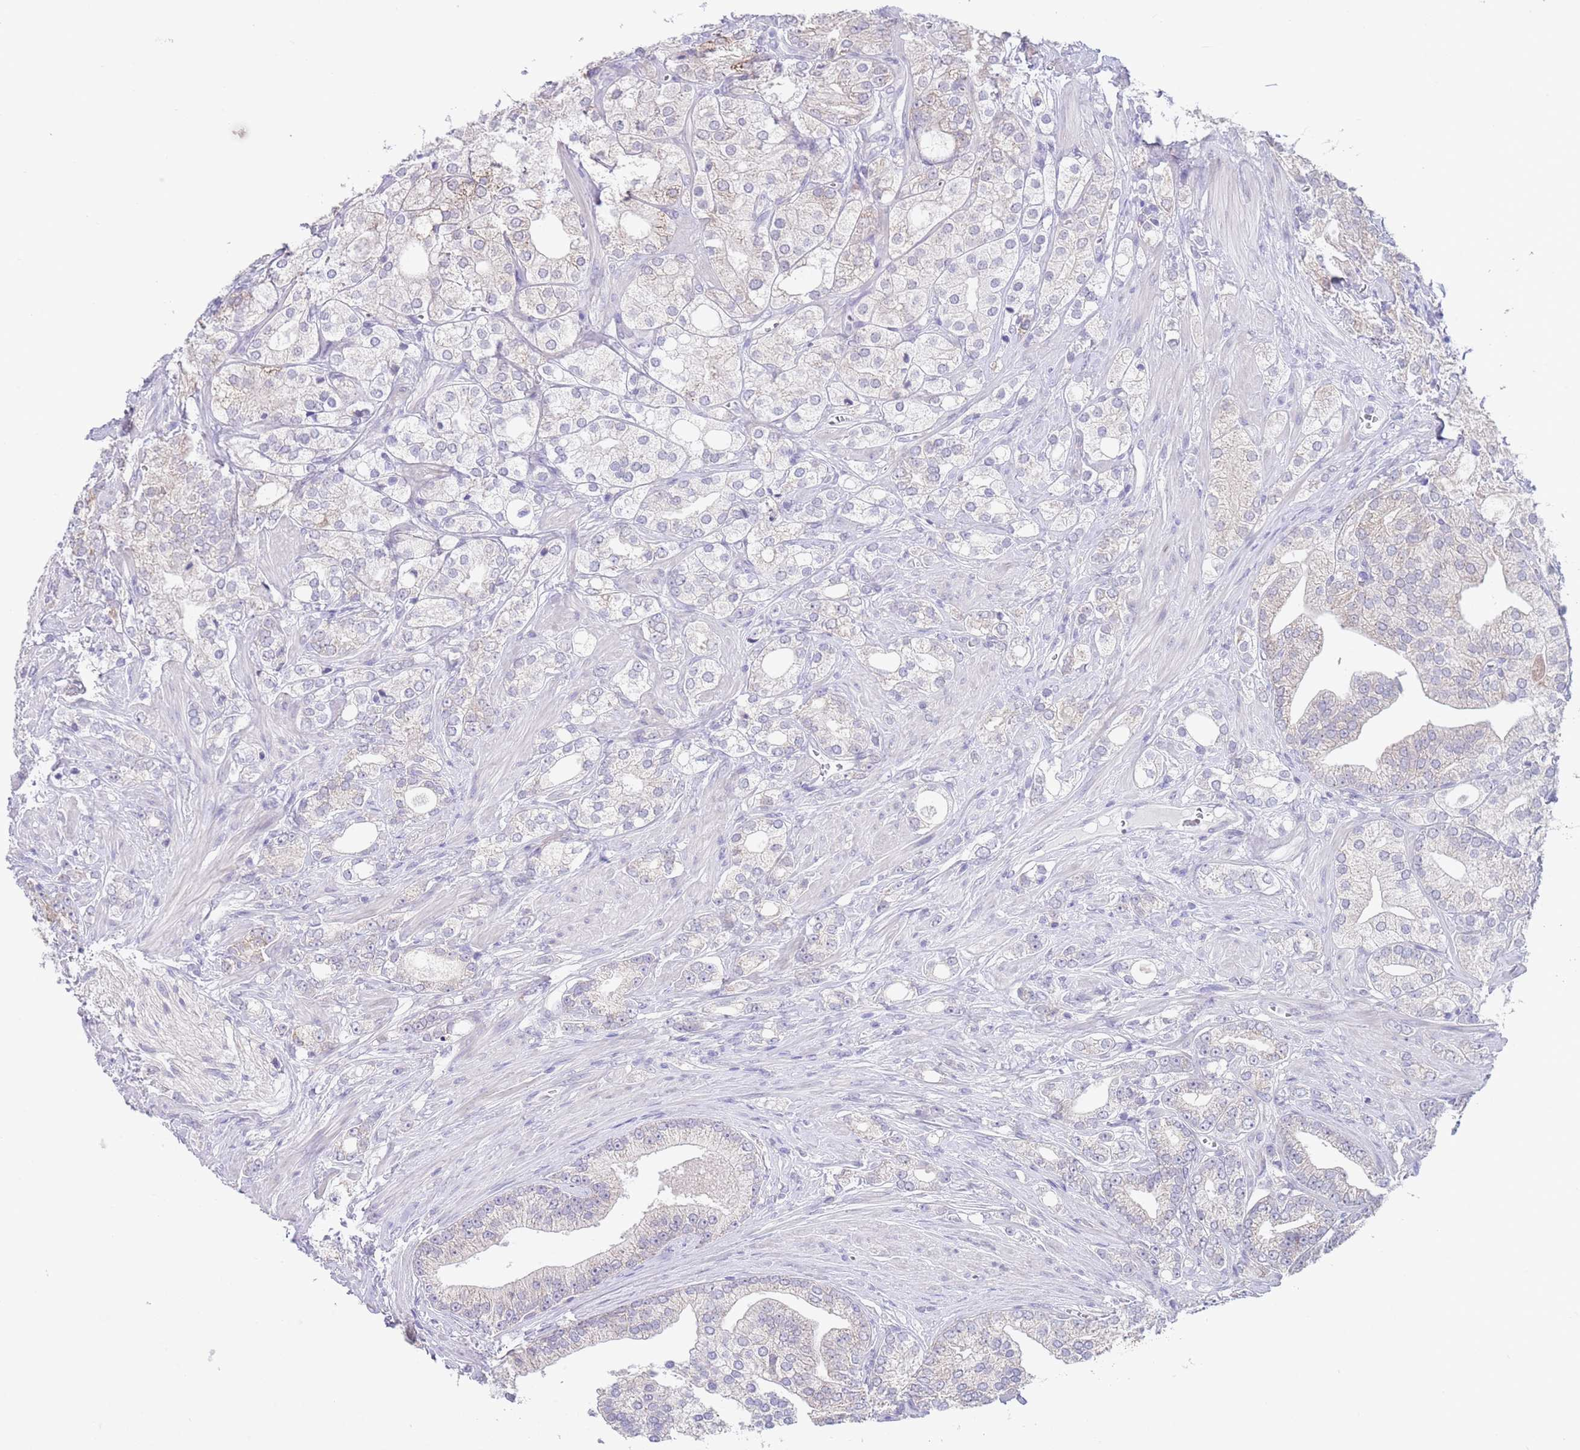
{"staining": {"intensity": "negative", "quantity": "none", "location": "none"}, "tissue": "prostate cancer", "cell_type": "Tumor cells", "image_type": "cancer", "snomed": [{"axis": "morphology", "description": "Adenocarcinoma, High grade"}, {"axis": "topography", "description": "Prostate"}], "caption": "A photomicrograph of human prostate cancer is negative for staining in tumor cells.", "gene": "SPIRE2", "patient": {"sex": "male", "age": 50}}